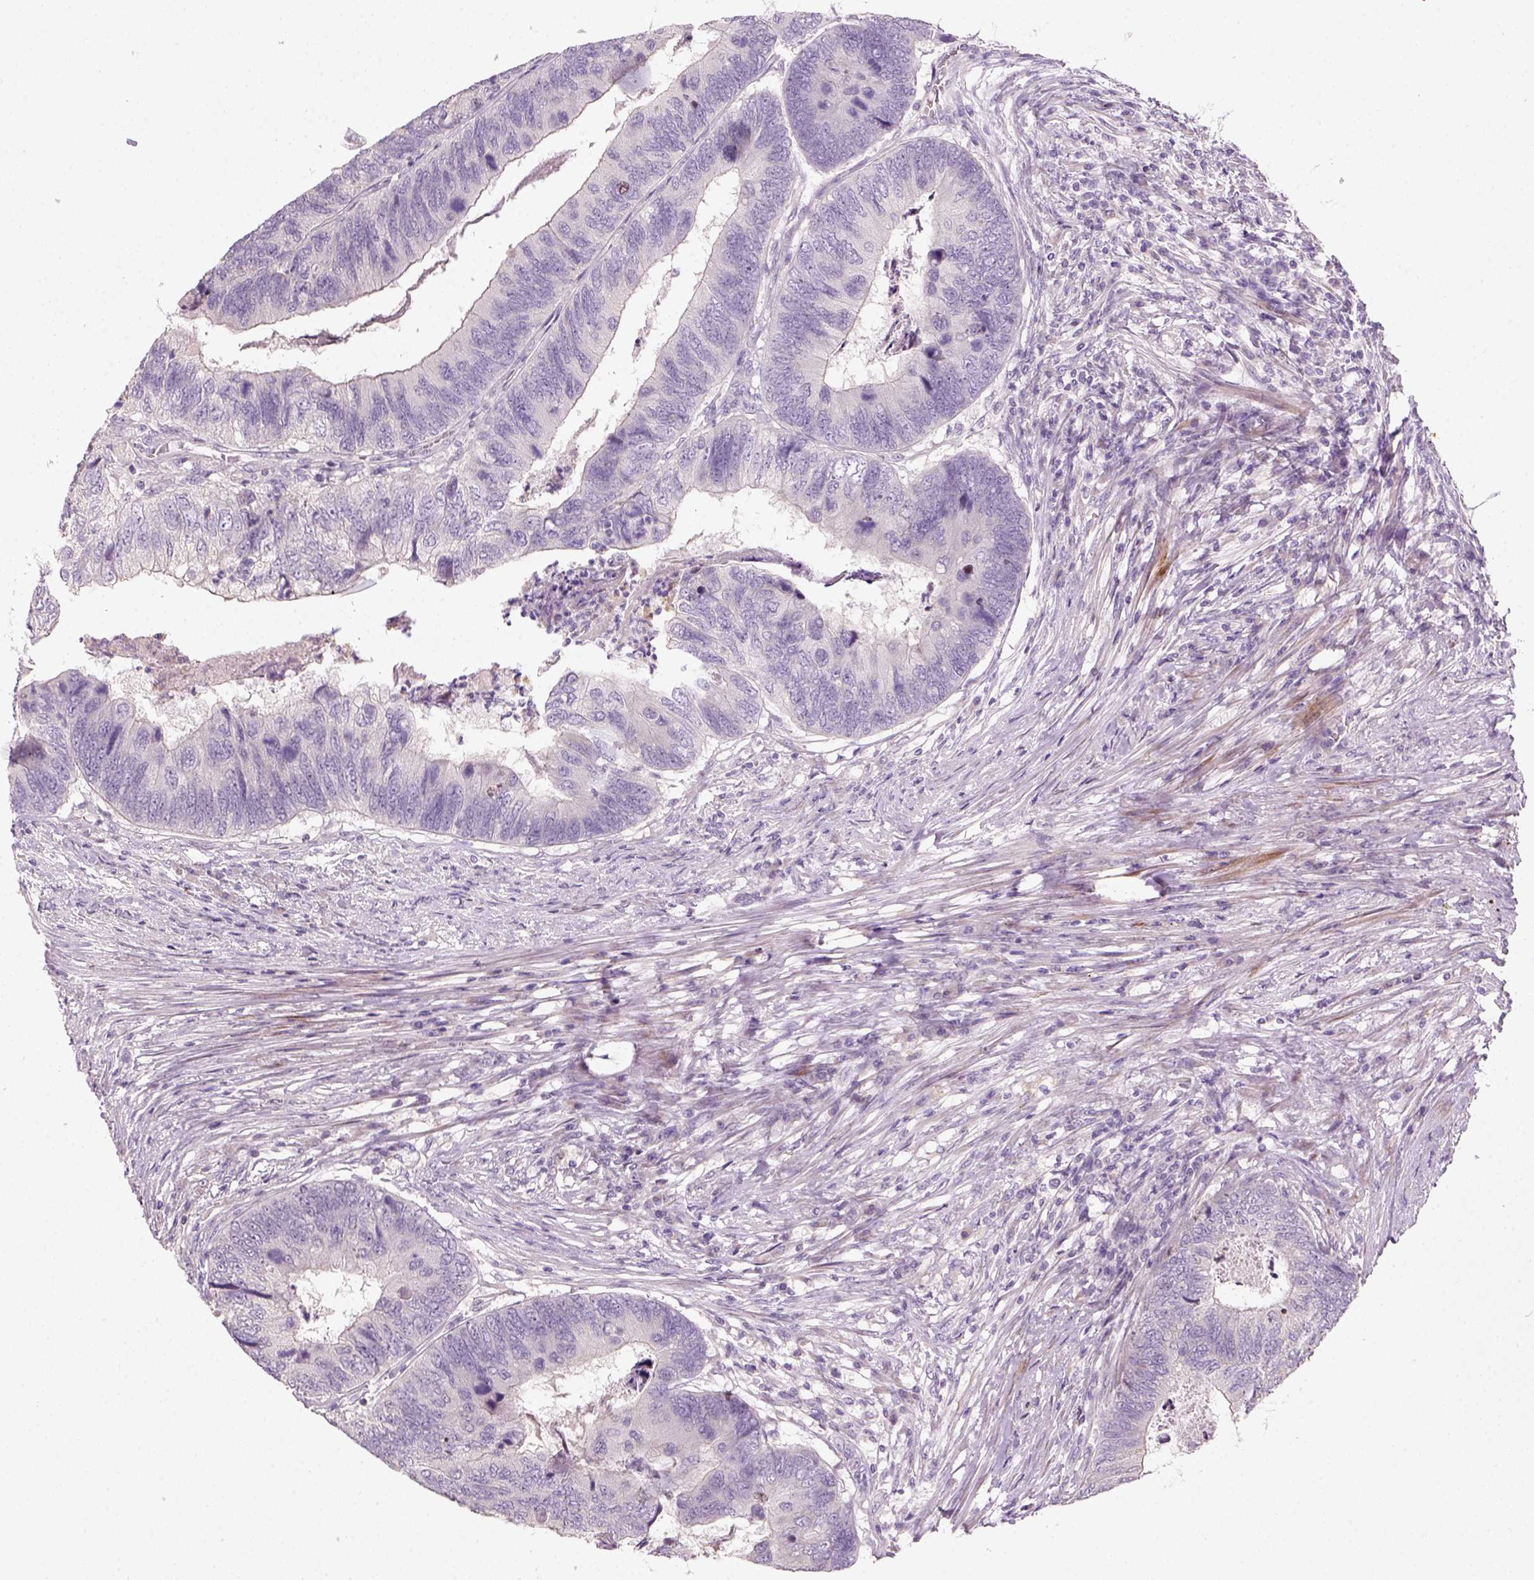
{"staining": {"intensity": "negative", "quantity": "none", "location": "none"}, "tissue": "colorectal cancer", "cell_type": "Tumor cells", "image_type": "cancer", "snomed": [{"axis": "morphology", "description": "Adenocarcinoma, NOS"}, {"axis": "topography", "description": "Colon"}], "caption": "There is no significant expression in tumor cells of colorectal adenocarcinoma.", "gene": "NUDT6", "patient": {"sex": "female", "age": 67}}